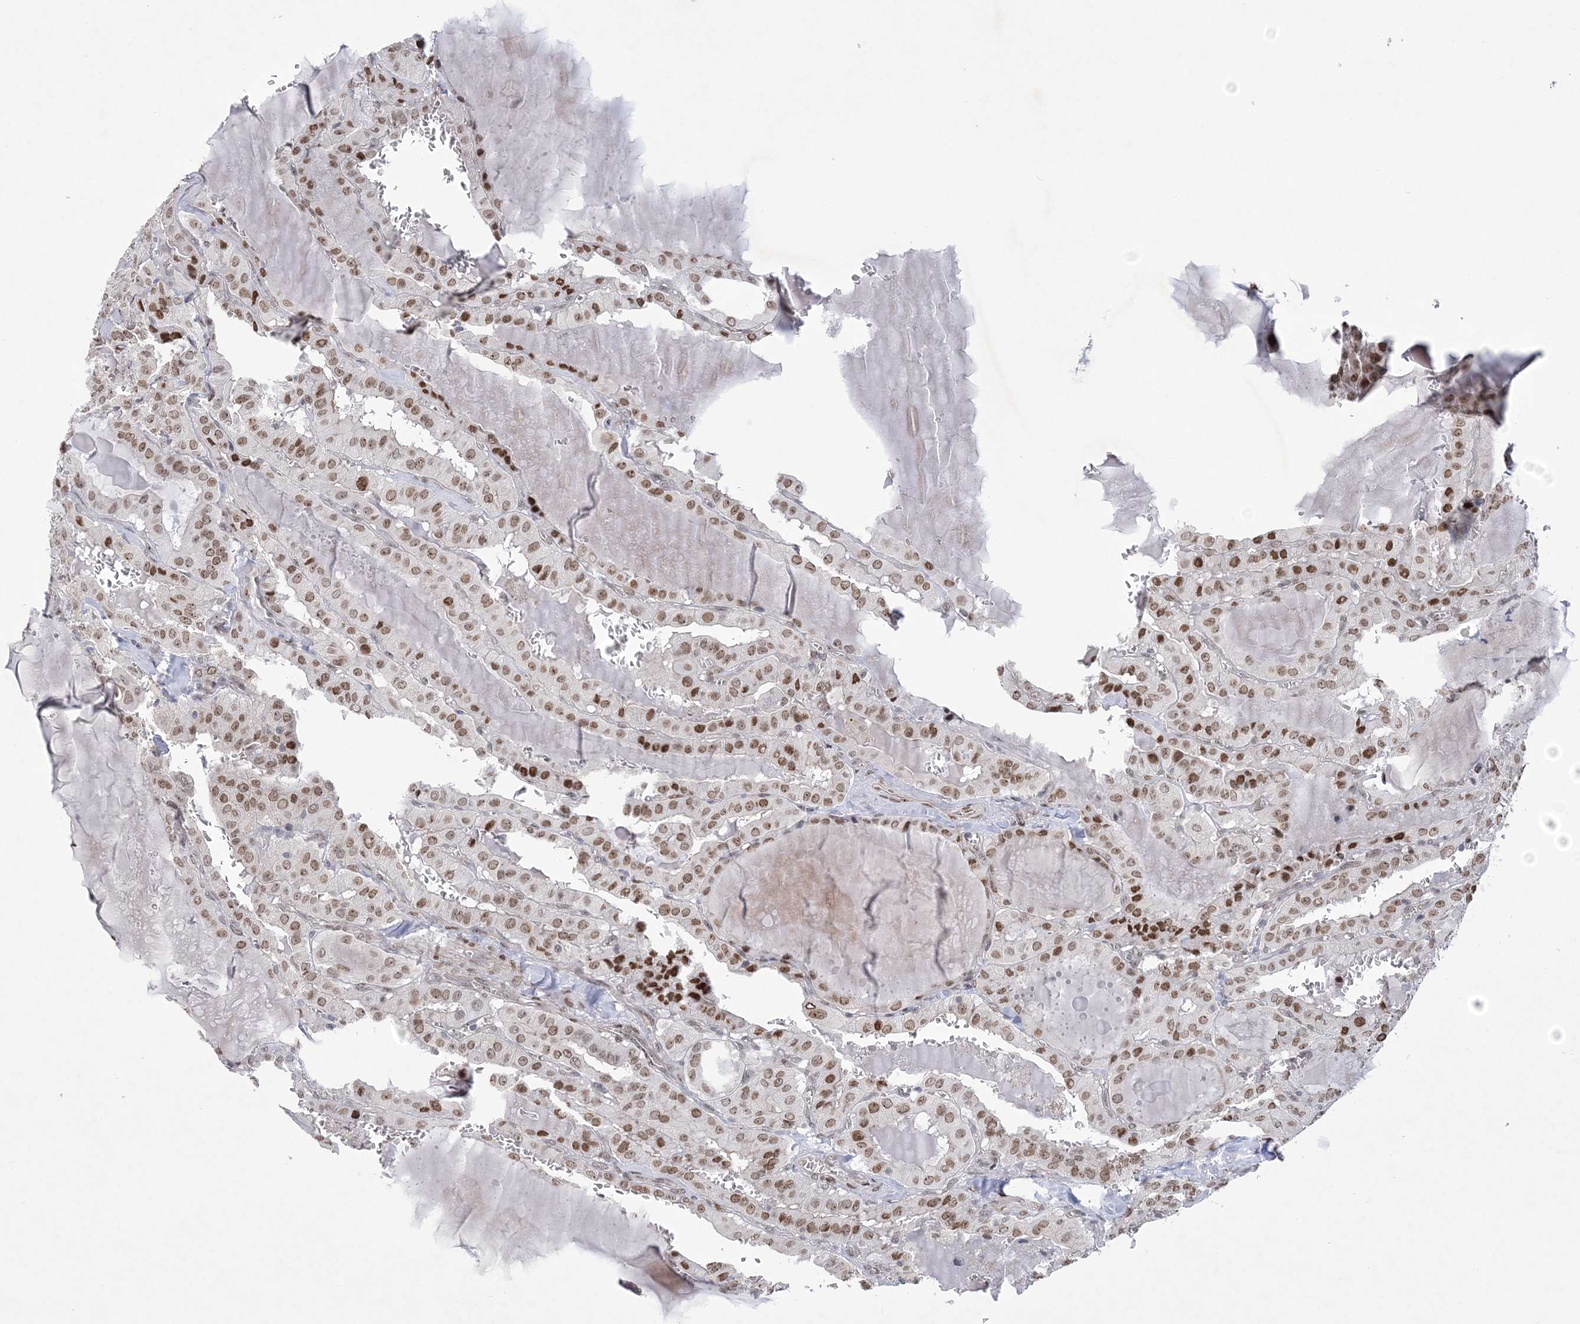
{"staining": {"intensity": "moderate", "quantity": ">75%", "location": "nuclear"}, "tissue": "thyroid cancer", "cell_type": "Tumor cells", "image_type": "cancer", "snomed": [{"axis": "morphology", "description": "Papillary adenocarcinoma, NOS"}, {"axis": "topography", "description": "Thyroid gland"}], "caption": "Immunohistochemistry (IHC) histopathology image of neoplastic tissue: thyroid papillary adenocarcinoma stained using IHC demonstrates medium levels of moderate protein expression localized specifically in the nuclear of tumor cells, appearing as a nuclear brown color.", "gene": "HOMEZ", "patient": {"sex": "male", "age": 52}}